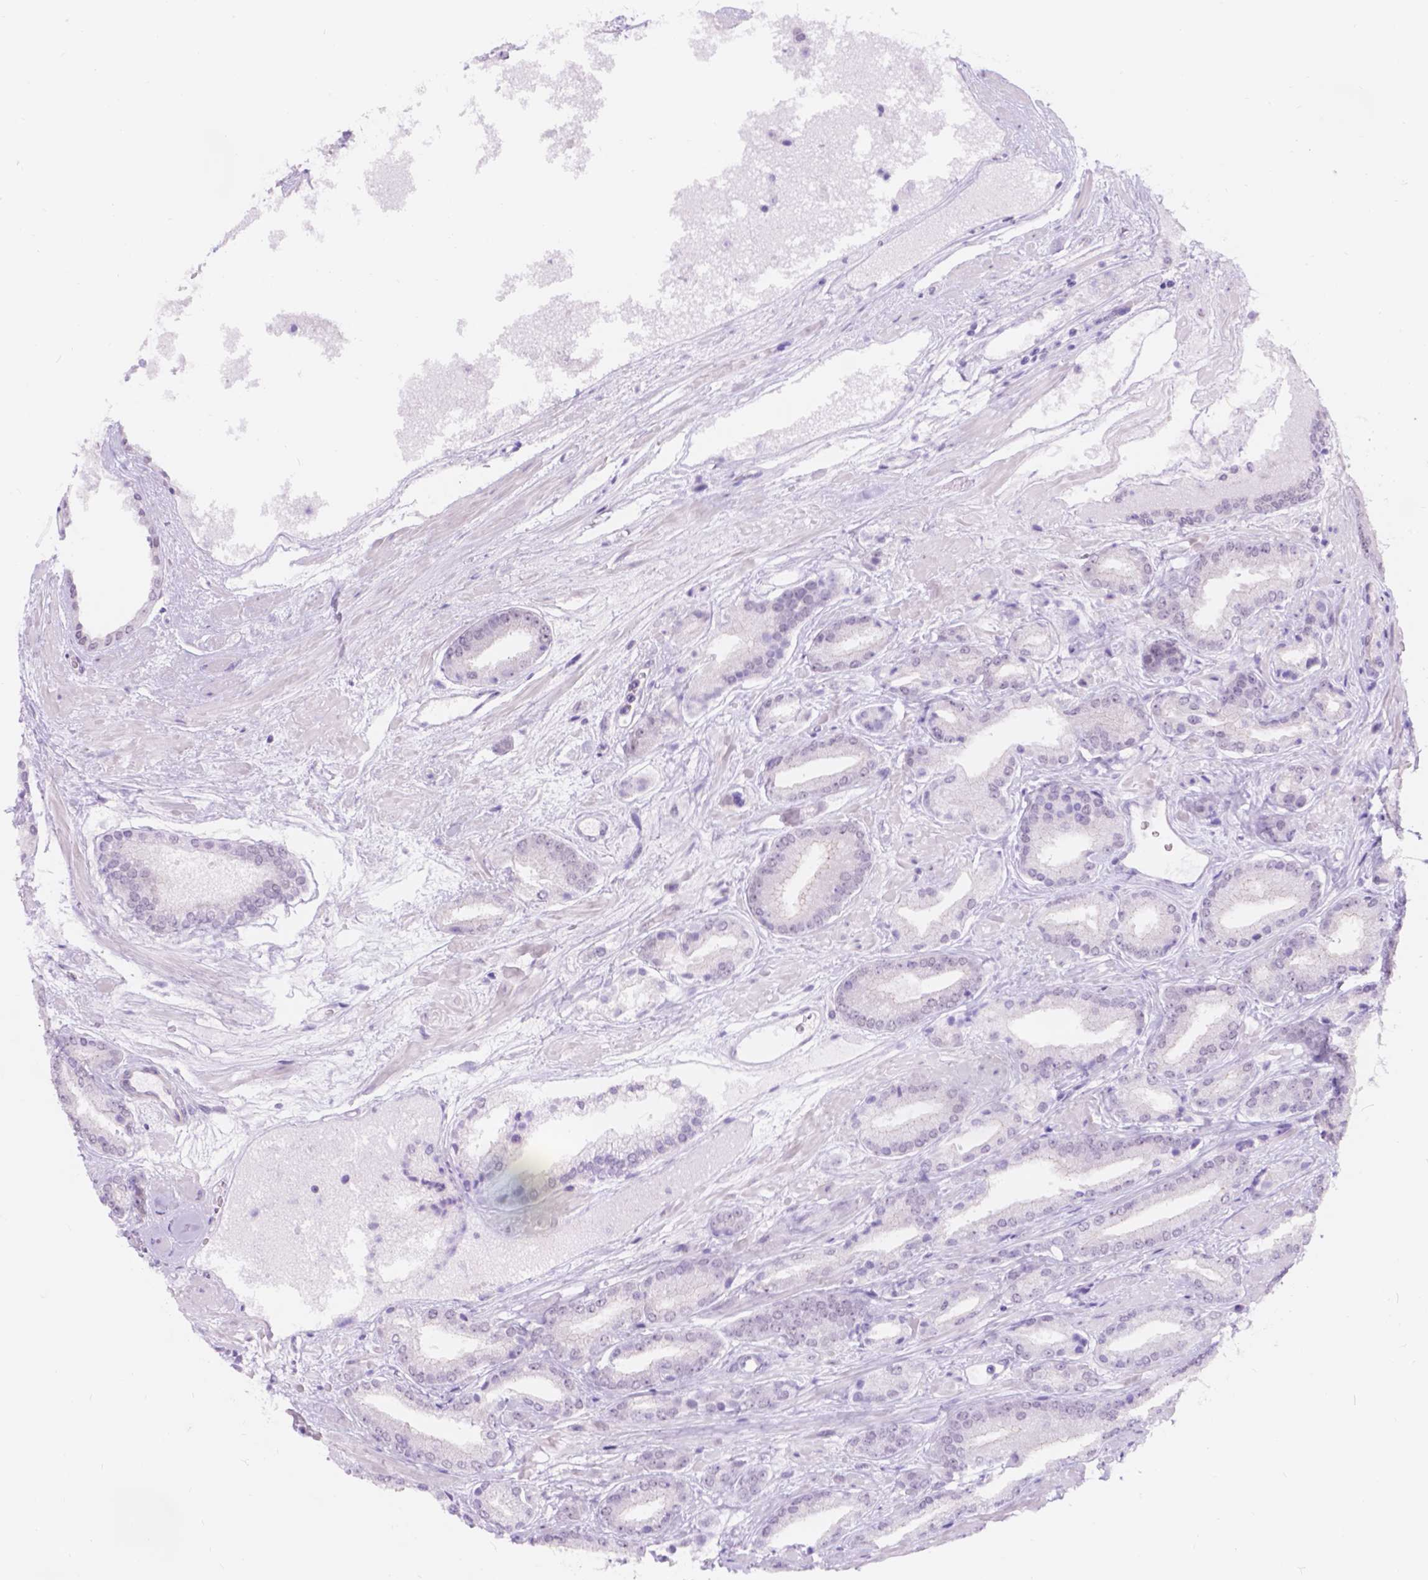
{"staining": {"intensity": "negative", "quantity": "none", "location": "none"}, "tissue": "prostate cancer", "cell_type": "Tumor cells", "image_type": "cancer", "snomed": [{"axis": "morphology", "description": "Adenocarcinoma, High grade"}, {"axis": "topography", "description": "Prostate"}], "caption": "Tumor cells show no significant expression in prostate cancer.", "gene": "DCC", "patient": {"sex": "male", "age": 56}}